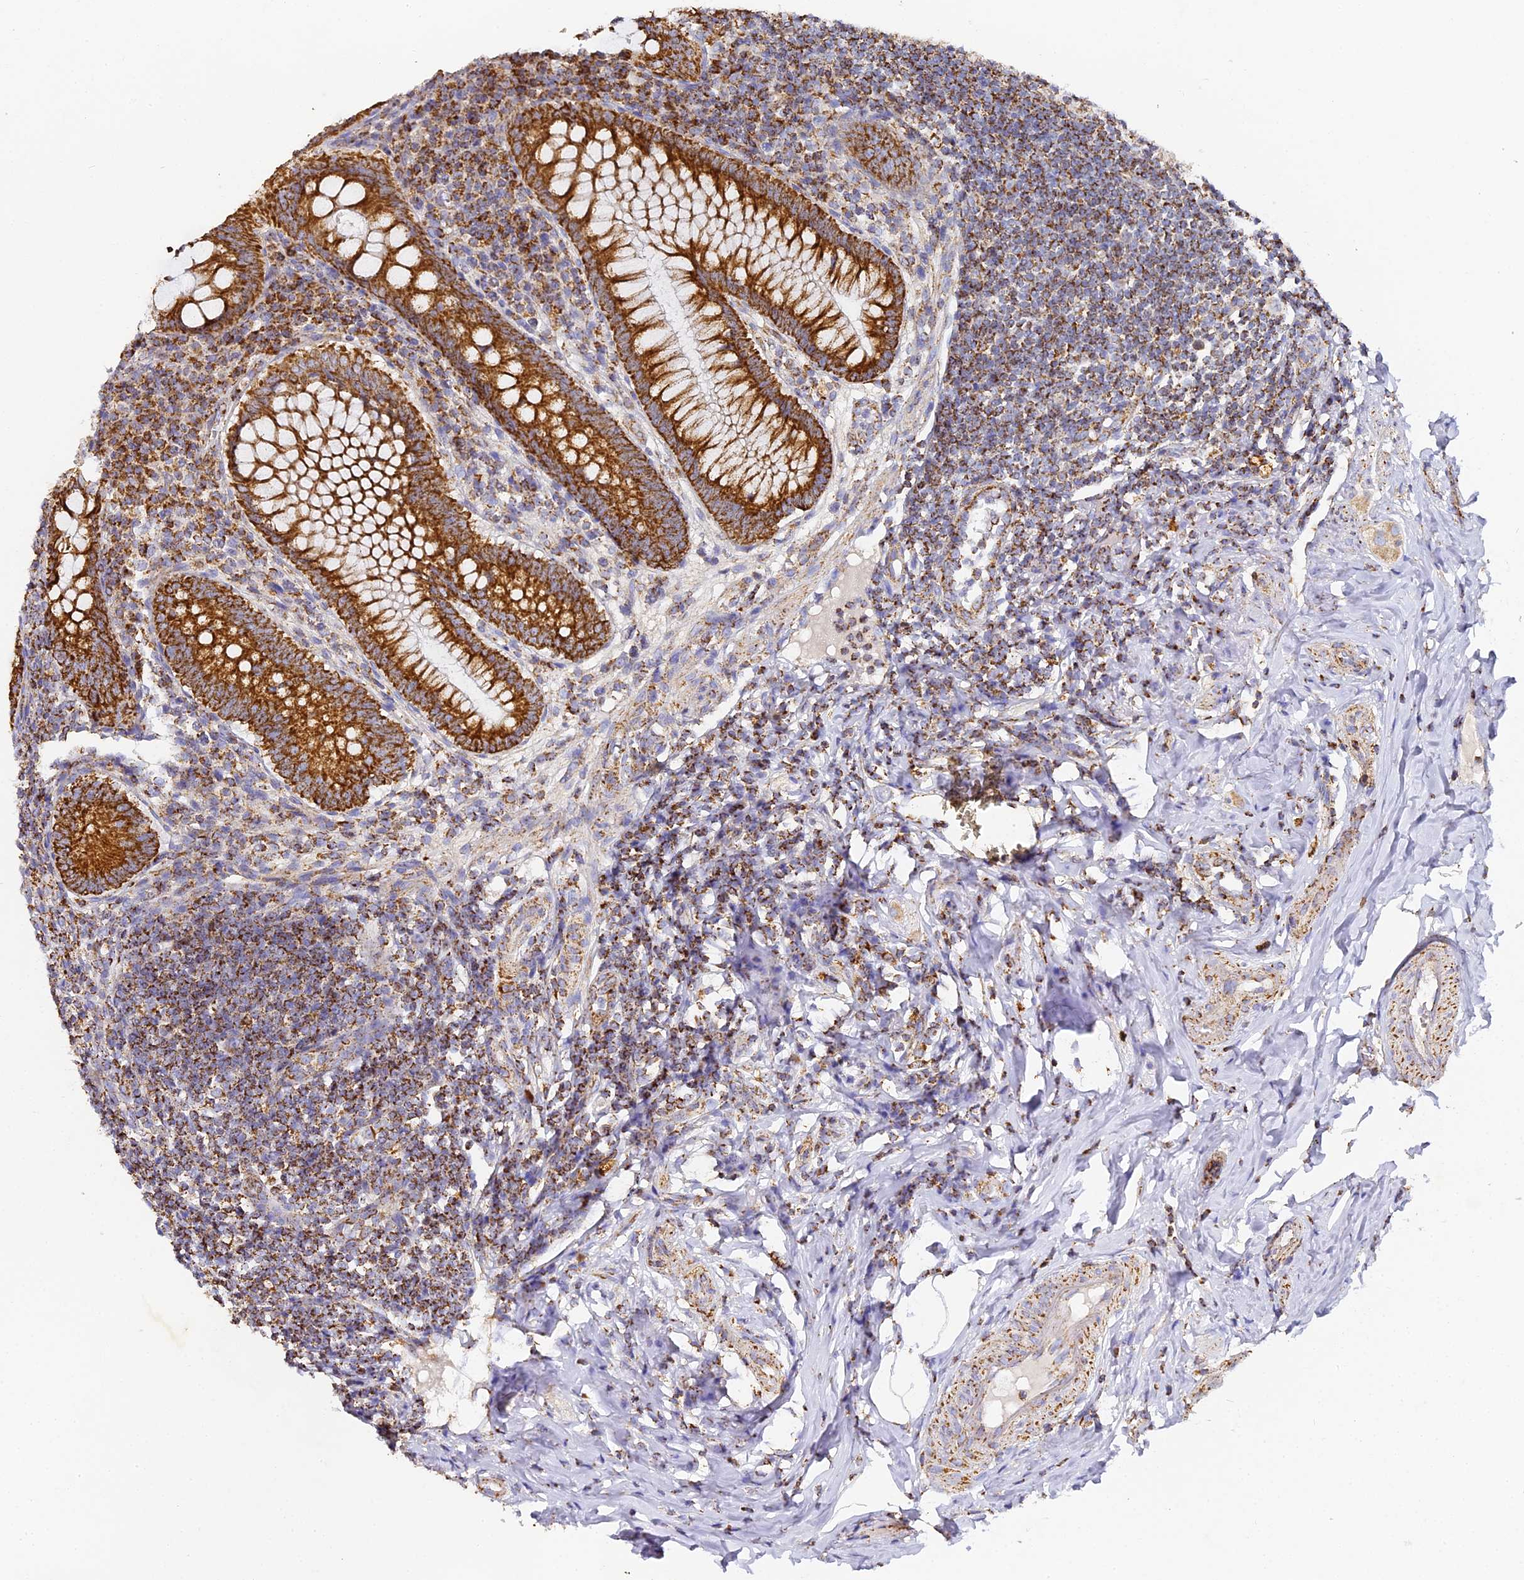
{"staining": {"intensity": "strong", "quantity": ">75%", "location": "cytoplasmic/membranous"}, "tissue": "appendix", "cell_type": "Glandular cells", "image_type": "normal", "snomed": [{"axis": "morphology", "description": "Normal tissue, NOS"}, {"axis": "topography", "description": "Appendix"}], "caption": "High-power microscopy captured an immunohistochemistry (IHC) micrograph of normal appendix, revealing strong cytoplasmic/membranous staining in approximately >75% of glandular cells.", "gene": "DONSON", "patient": {"sex": "female", "age": 33}}